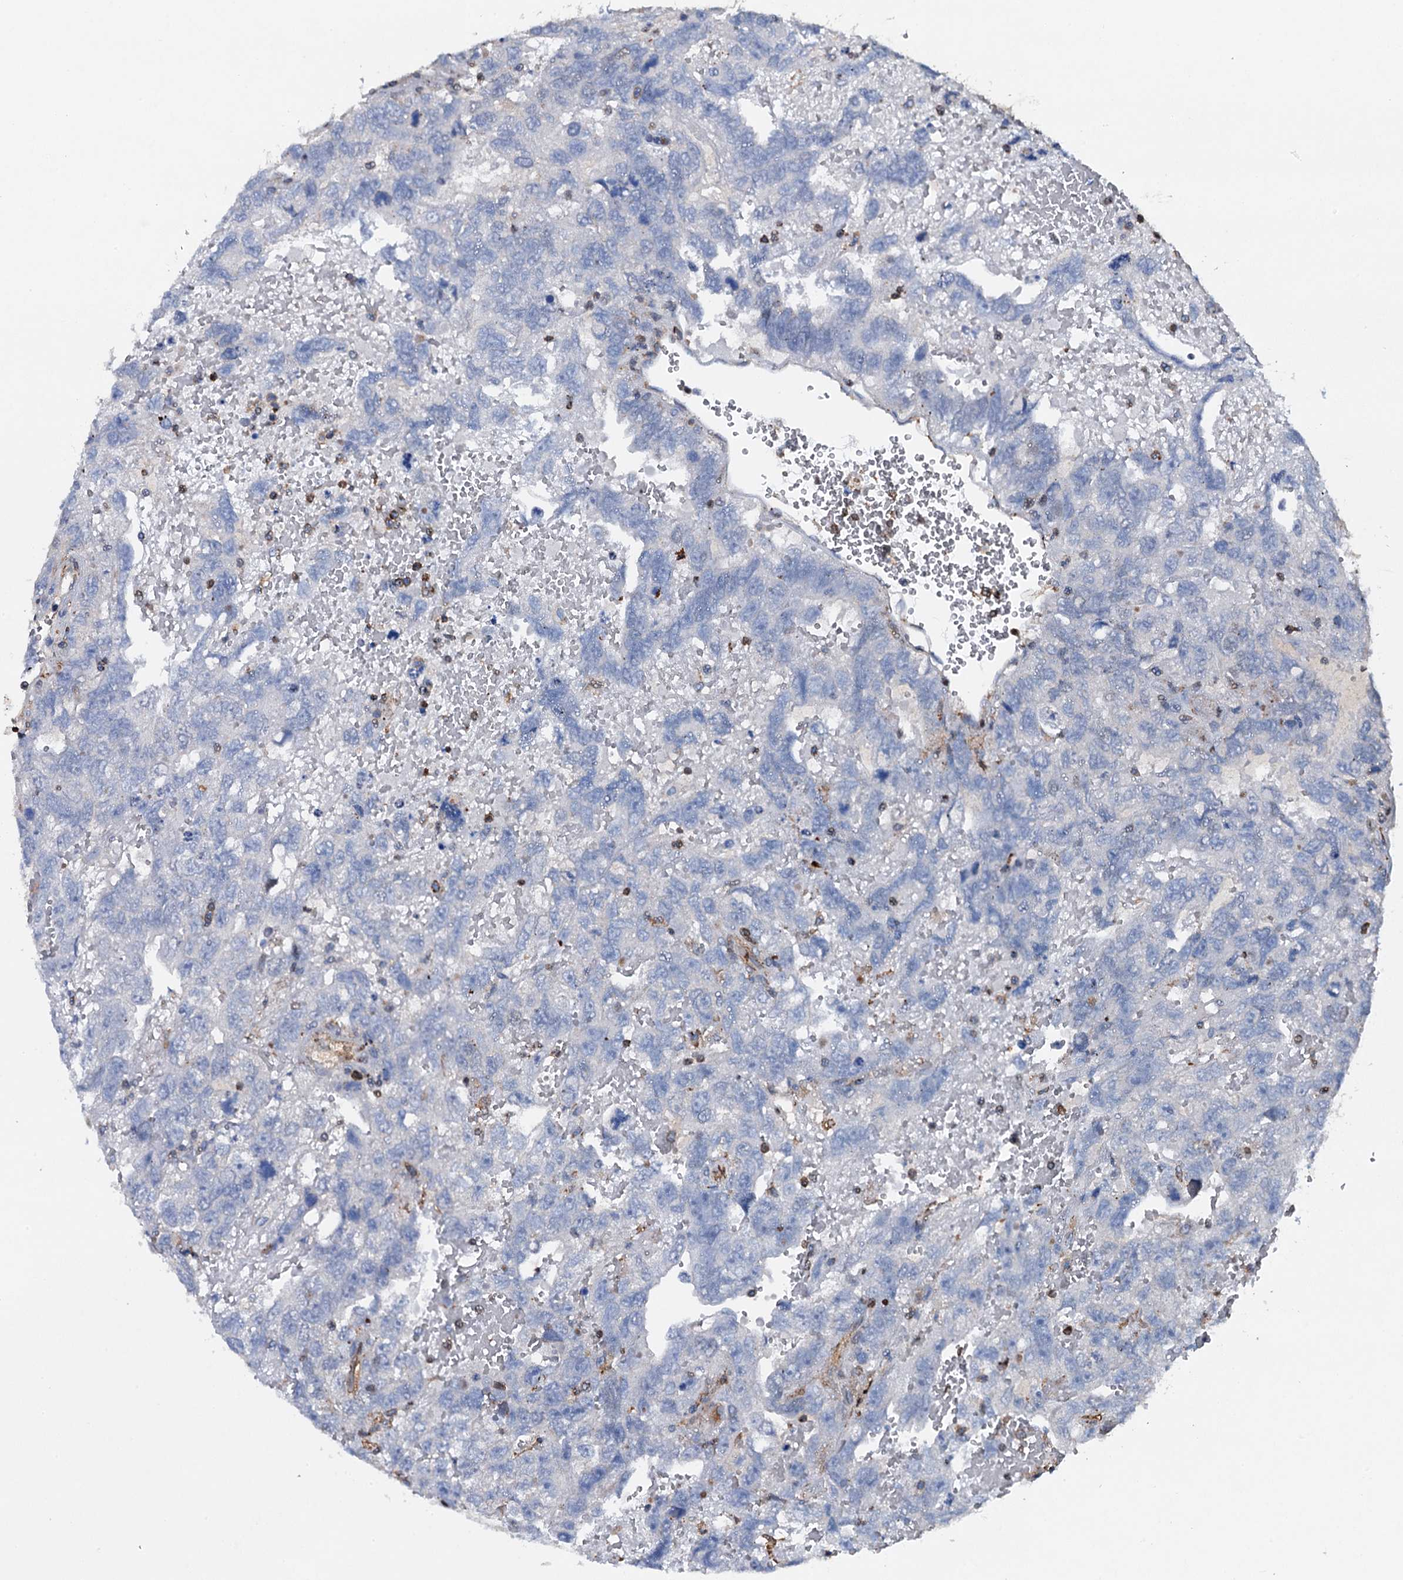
{"staining": {"intensity": "negative", "quantity": "none", "location": "none"}, "tissue": "testis cancer", "cell_type": "Tumor cells", "image_type": "cancer", "snomed": [{"axis": "morphology", "description": "Carcinoma, Embryonal, NOS"}, {"axis": "topography", "description": "Testis"}], "caption": "Immunohistochemical staining of testis cancer (embryonal carcinoma) exhibits no significant positivity in tumor cells.", "gene": "MS4A4E", "patient": {"sex": "male", "age": 45}}